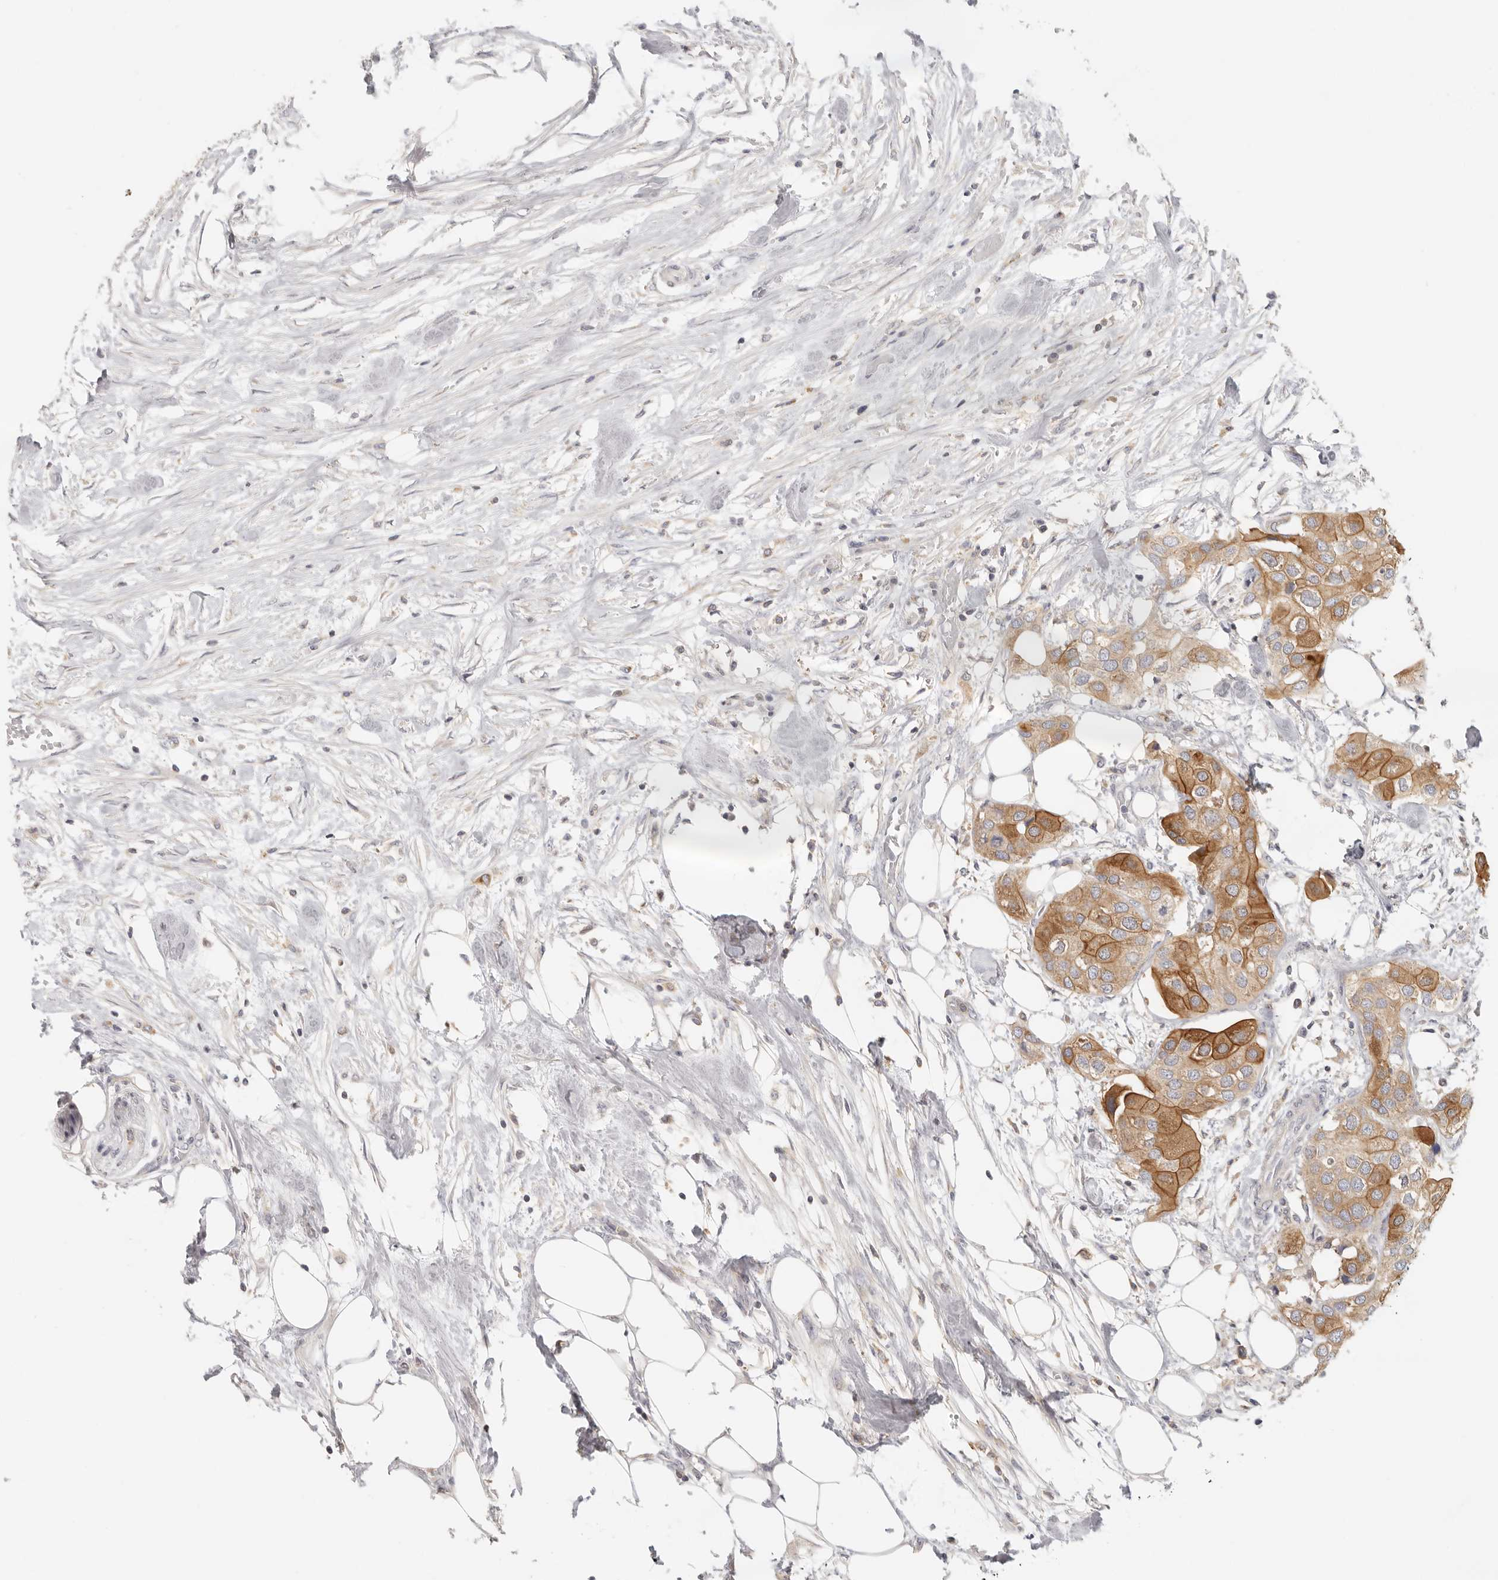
{"staining": {"intensity": "moderate", "quantity": ">75%", "location": "cytoplasmic/membranous"}, "tissue": "urothelial cancer", "cell_type": "Tumor cells", "image_type": "cancer", "snomed": [{"axis": "morphology", "description": "Urothelial carcinoma, High grade"}, {"axis": "topography", "description": "Urinary bladder"}], "caption": "Urothelial cancer stained for a protein (brown) reveals moderate cytoplasmic/membranous positive staining in about >75% of tumor cells.", "gene": "ANXA9", "patient": {"sex": "male", "age": 64}}